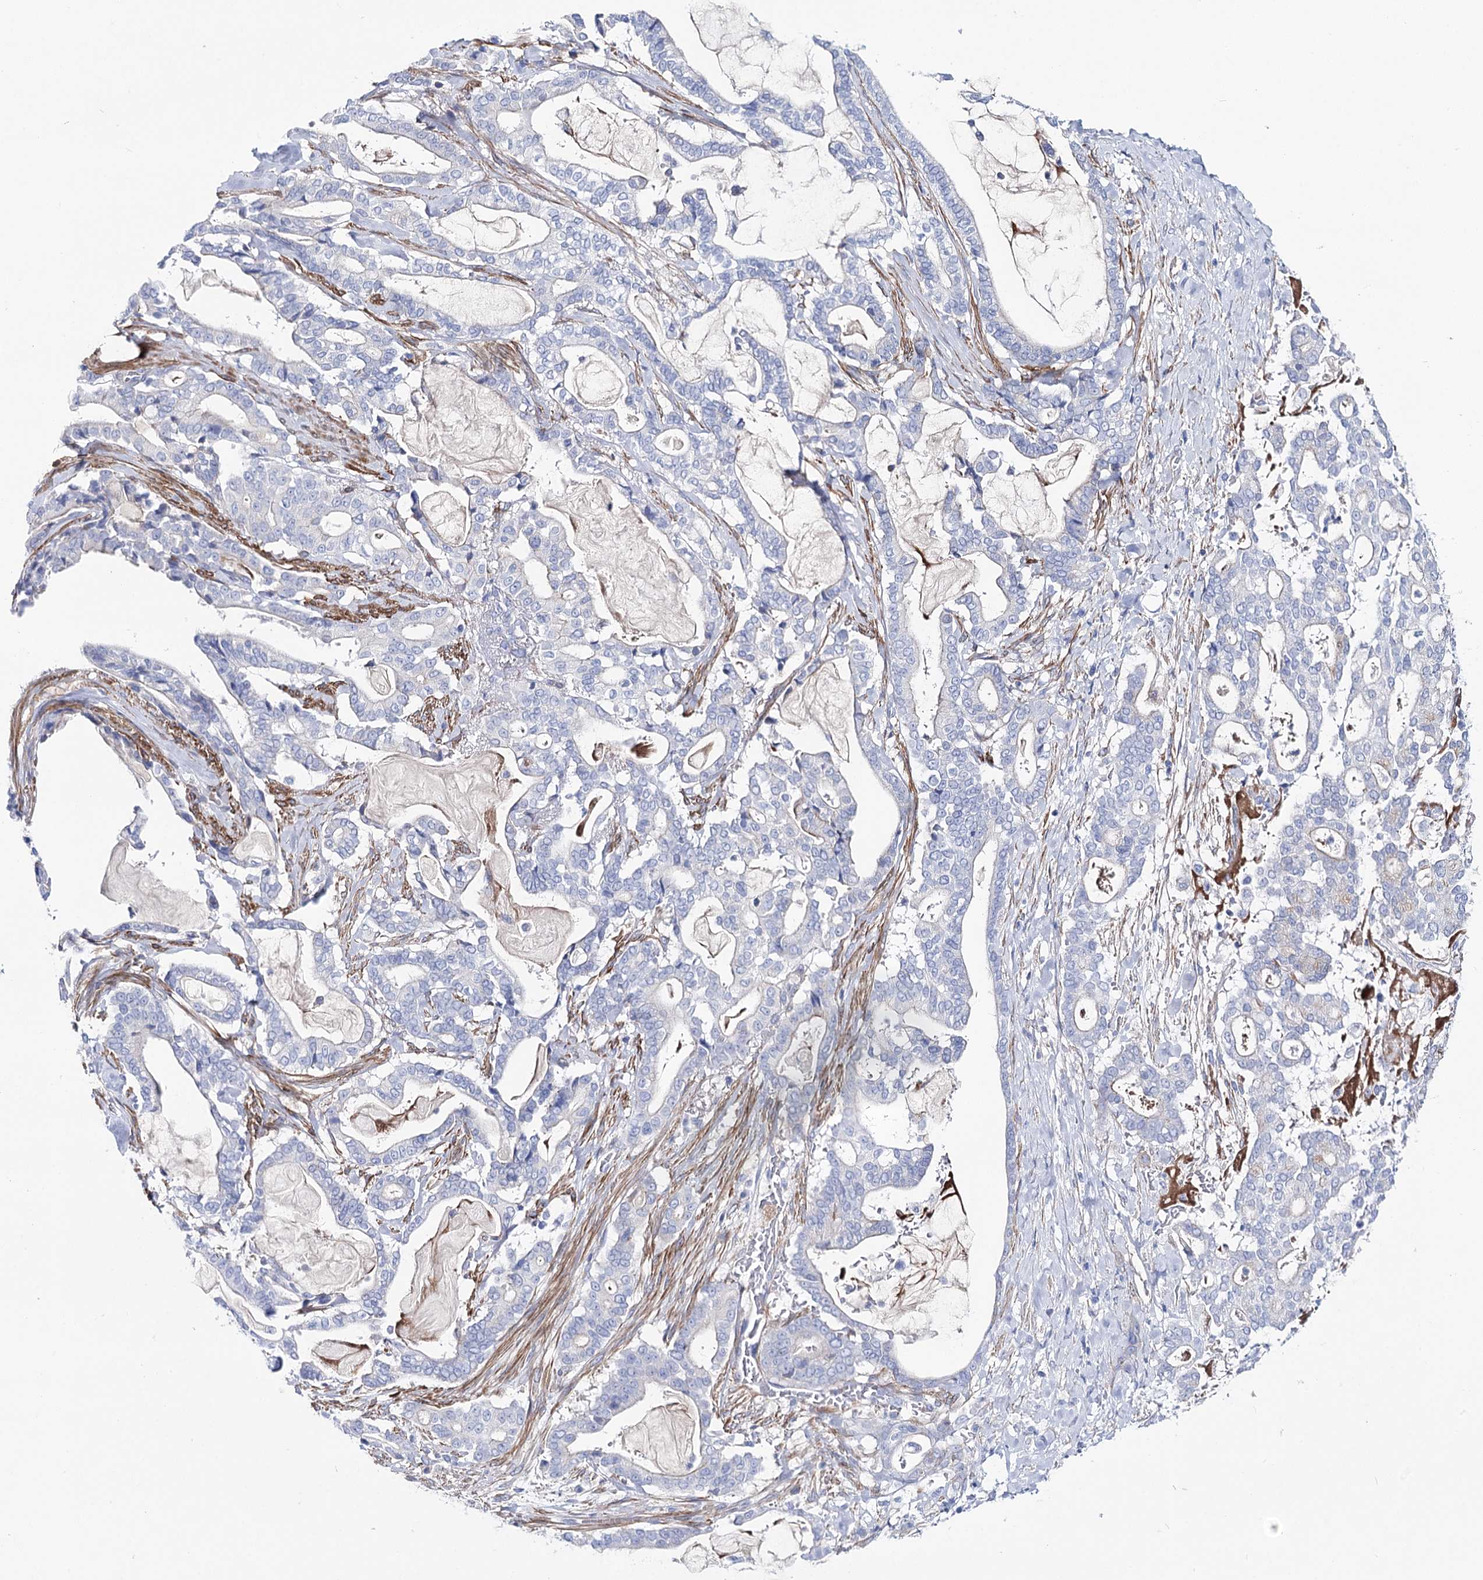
{"staining": {"intensity": "negative", "quantity": "none", "location": "none"}, "tissue": "pancreatic cancer", "cell_type": "Tumor cells", "image_type": "cancer", "snomed": [{"axis": "morphology", "description": "Adenocarcinoma, NOS"}, {"axis": "topography", "description": "Pancreas"}], "caption": "The photomicrograph shows no significant staining in tumor cells of pancreatic cancer (adenocarcinoma).", "gene": "ANKRD23", "patient": {"sex": "male", "age": 63}}